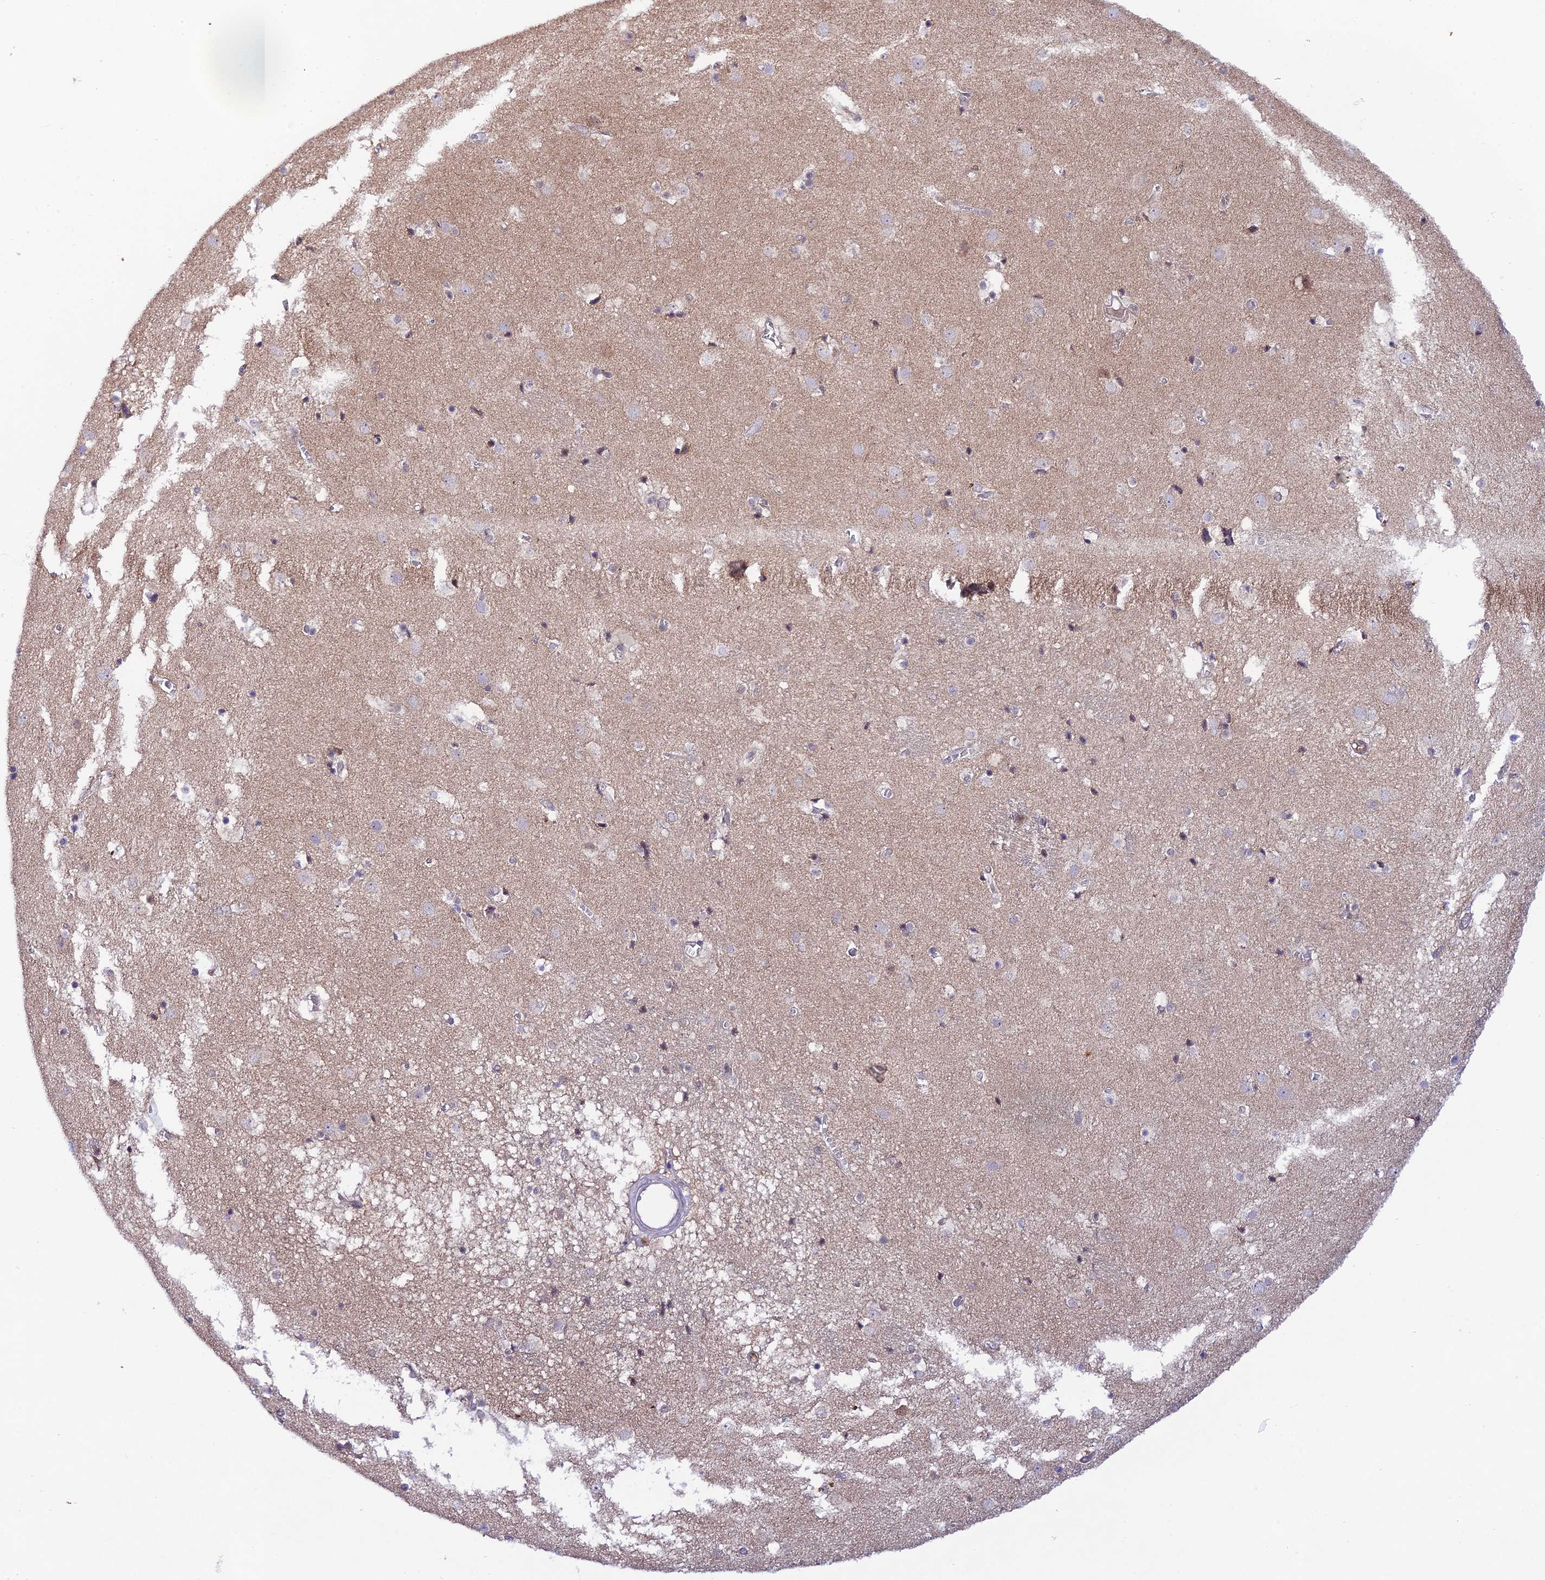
{"staining": {"intensity": "negative", "quantity": "none", "location": "none"}, "tissue": "caudate", "cell_type": "Glial cells", "image_type": "normal", "snomed": [{"axis": "morphology", "description": "Normal tissue, NOS"}, {"axis": "topography", "description": "Lateral ventricle wall"}], "caption": "Glial cells show no significant positivity in normal caudate. (Stains: DAB (3,3'-diaminobenzidine) immunohistochemistry with hematoxylin counter stain, Microscopy: brightfield microscopy at high magnification).", "gene": "TRIM40", "patient": {"sex": "male", "age": 70}}